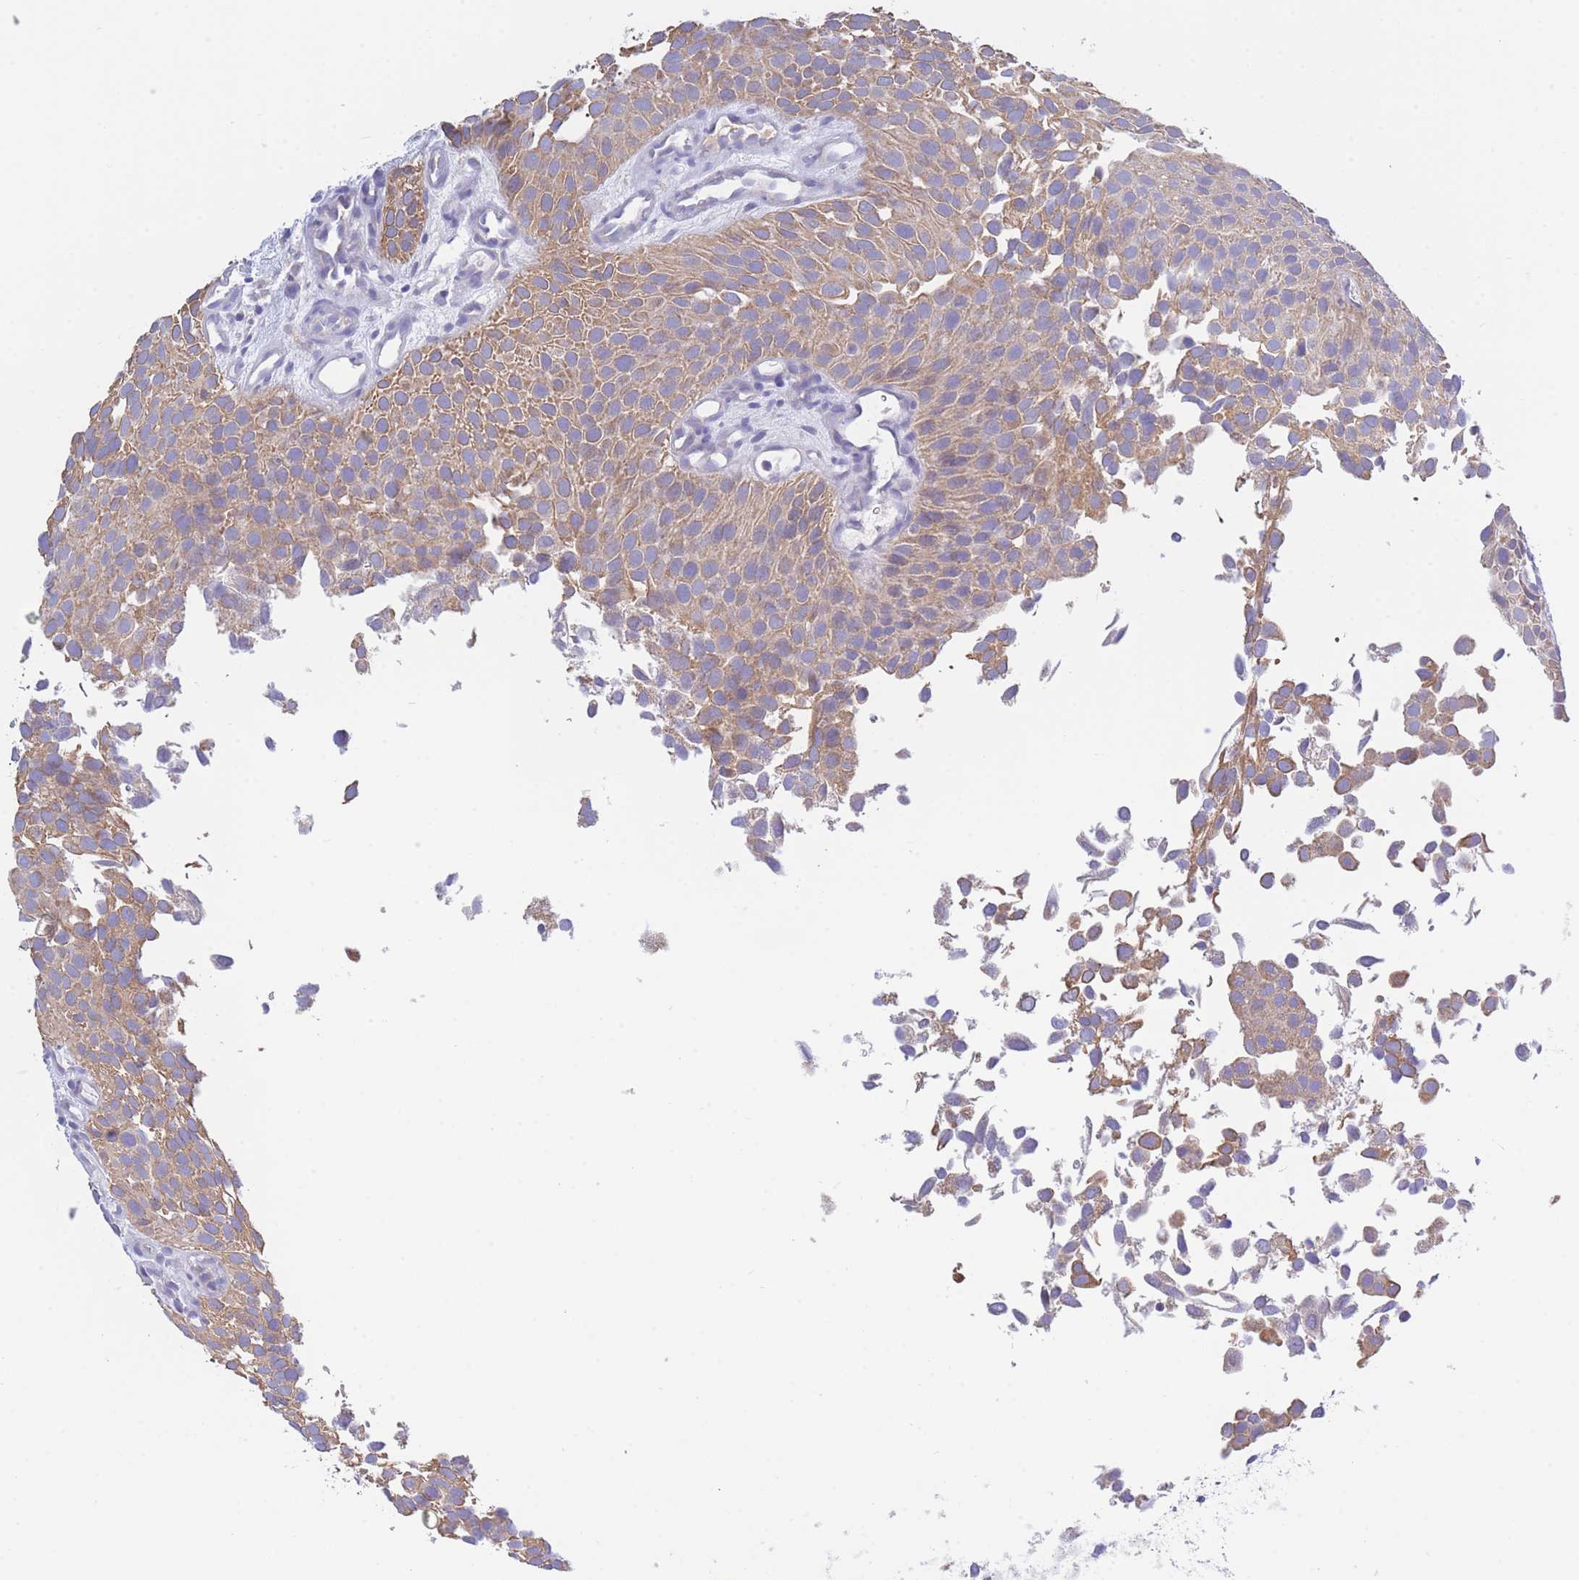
{"staining": {"intensity": "weak", "quantity": ">75%", "location": "cytoplasmic/membranous"}, "tissue": "urothelial cancer", "cell_type": "Tumor cells", "image_type": "cancer", "snomed": [{"axis": "morphology", "description": "Urothelial carcinoma, Low grade"}, {"axis": "topography", "description": "Urinary bladder"}], "caption": "IHC micrograph of neoplastic tissue: low-grade urothelial carcinoma stained using IHC shows low levels of weak protein expression localized specifically in the cytoplasmic/membranous of tumor cells, appearing as a cytoplasmic/membranous brown color.", "gene": "NANP", "patient": {"sex": "male", "age": 88}}